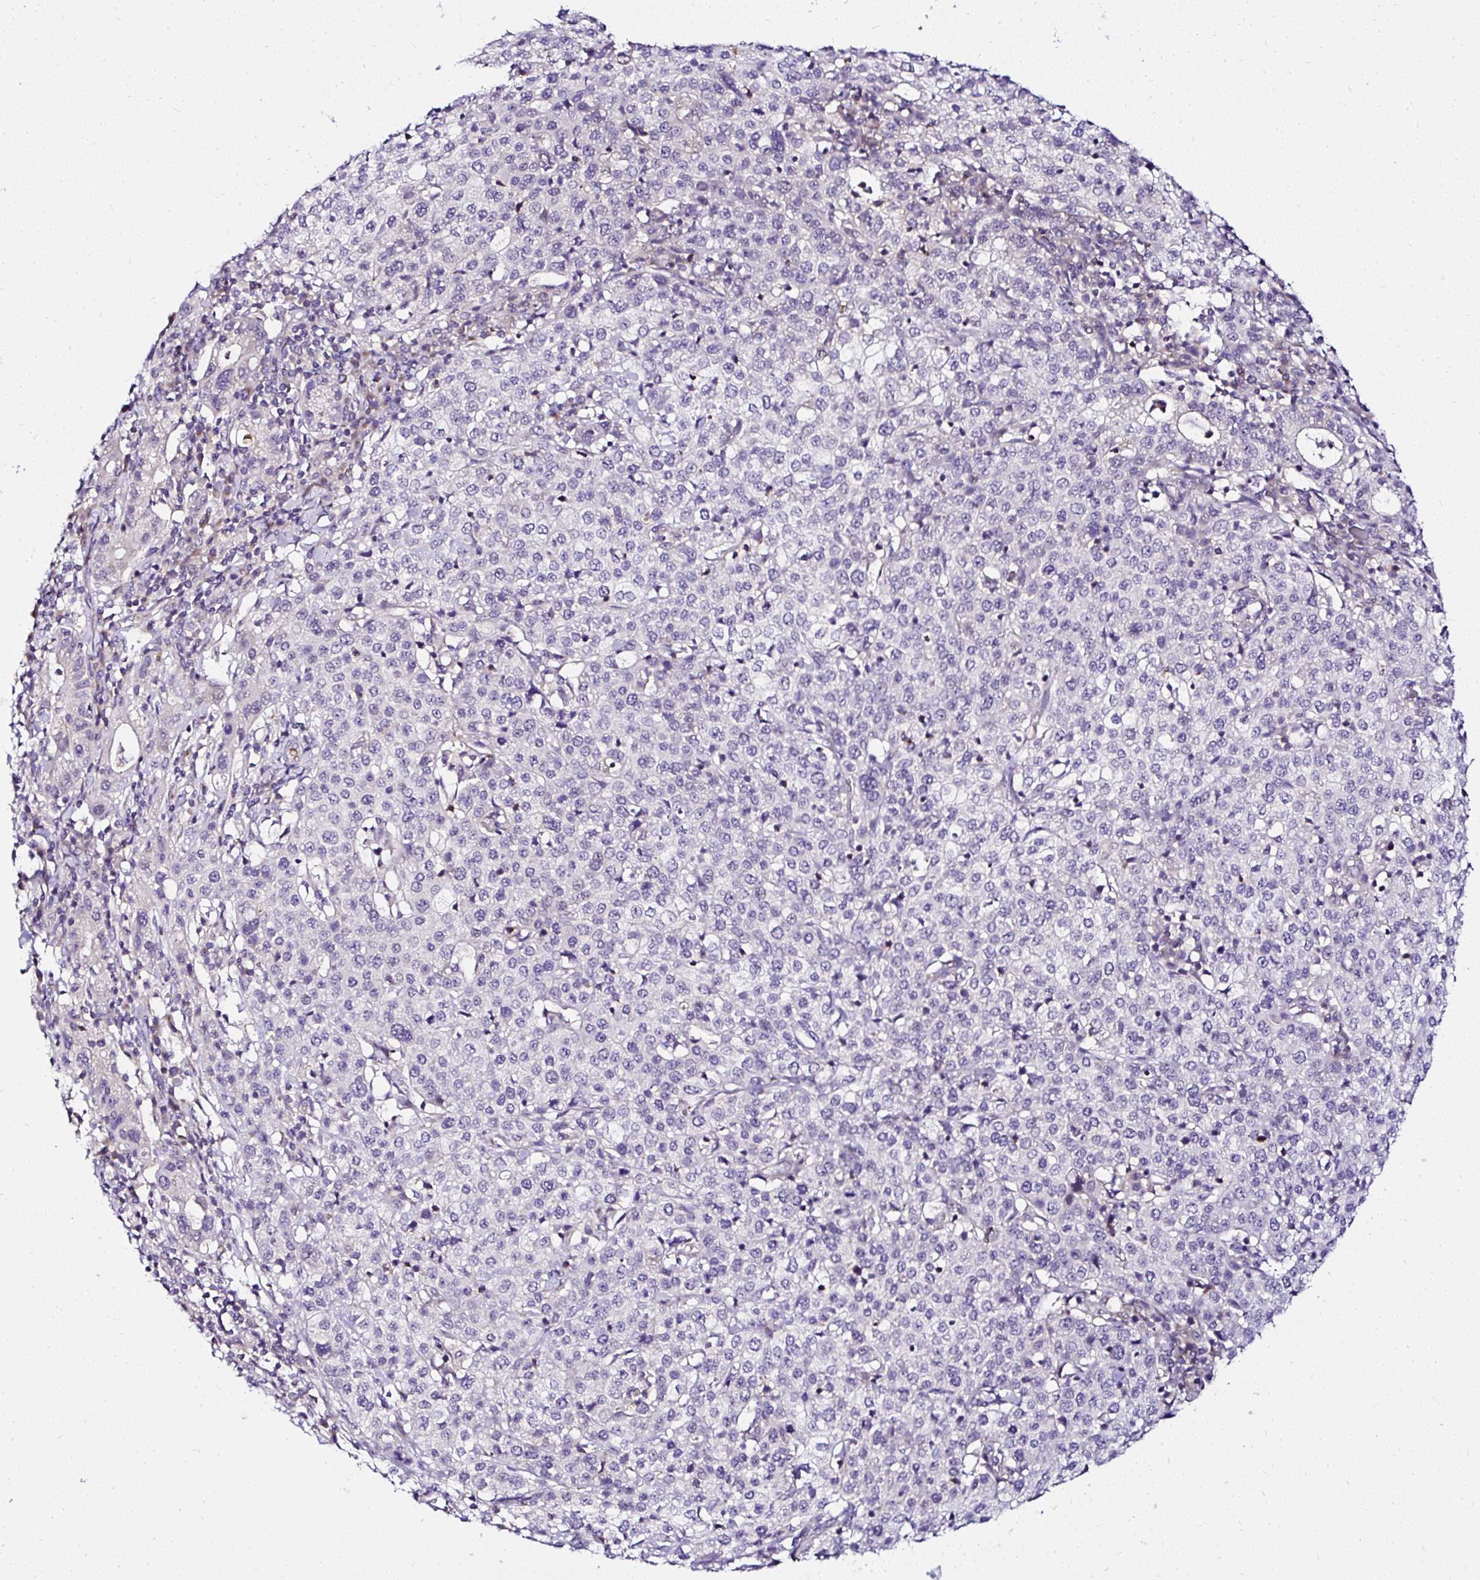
{"staining": {"intensity": "negative", "quantity": "none", "location": "none"}, "tissue": "cervical cancer", "cell_type": "Tumor cells", "image_type": "cancer", "snomed": [{"axis": "morphology", "description": "Normal tissue, NOS"}, {"axis": "morphology", "description": "Adenocarcinoma, NOS"}, {"axis": "topography", "description": "Cervix"}], "caption": "Histopathology image shows no protein staining in tumor cells of adenocarcinoma (cervical) tissue. (Brightfield microscopy of DAB immunohistochemistry (IHC) at high magnification).", "gene": "DEPDC5", "patient": {"sex": "female", "age": 44}}